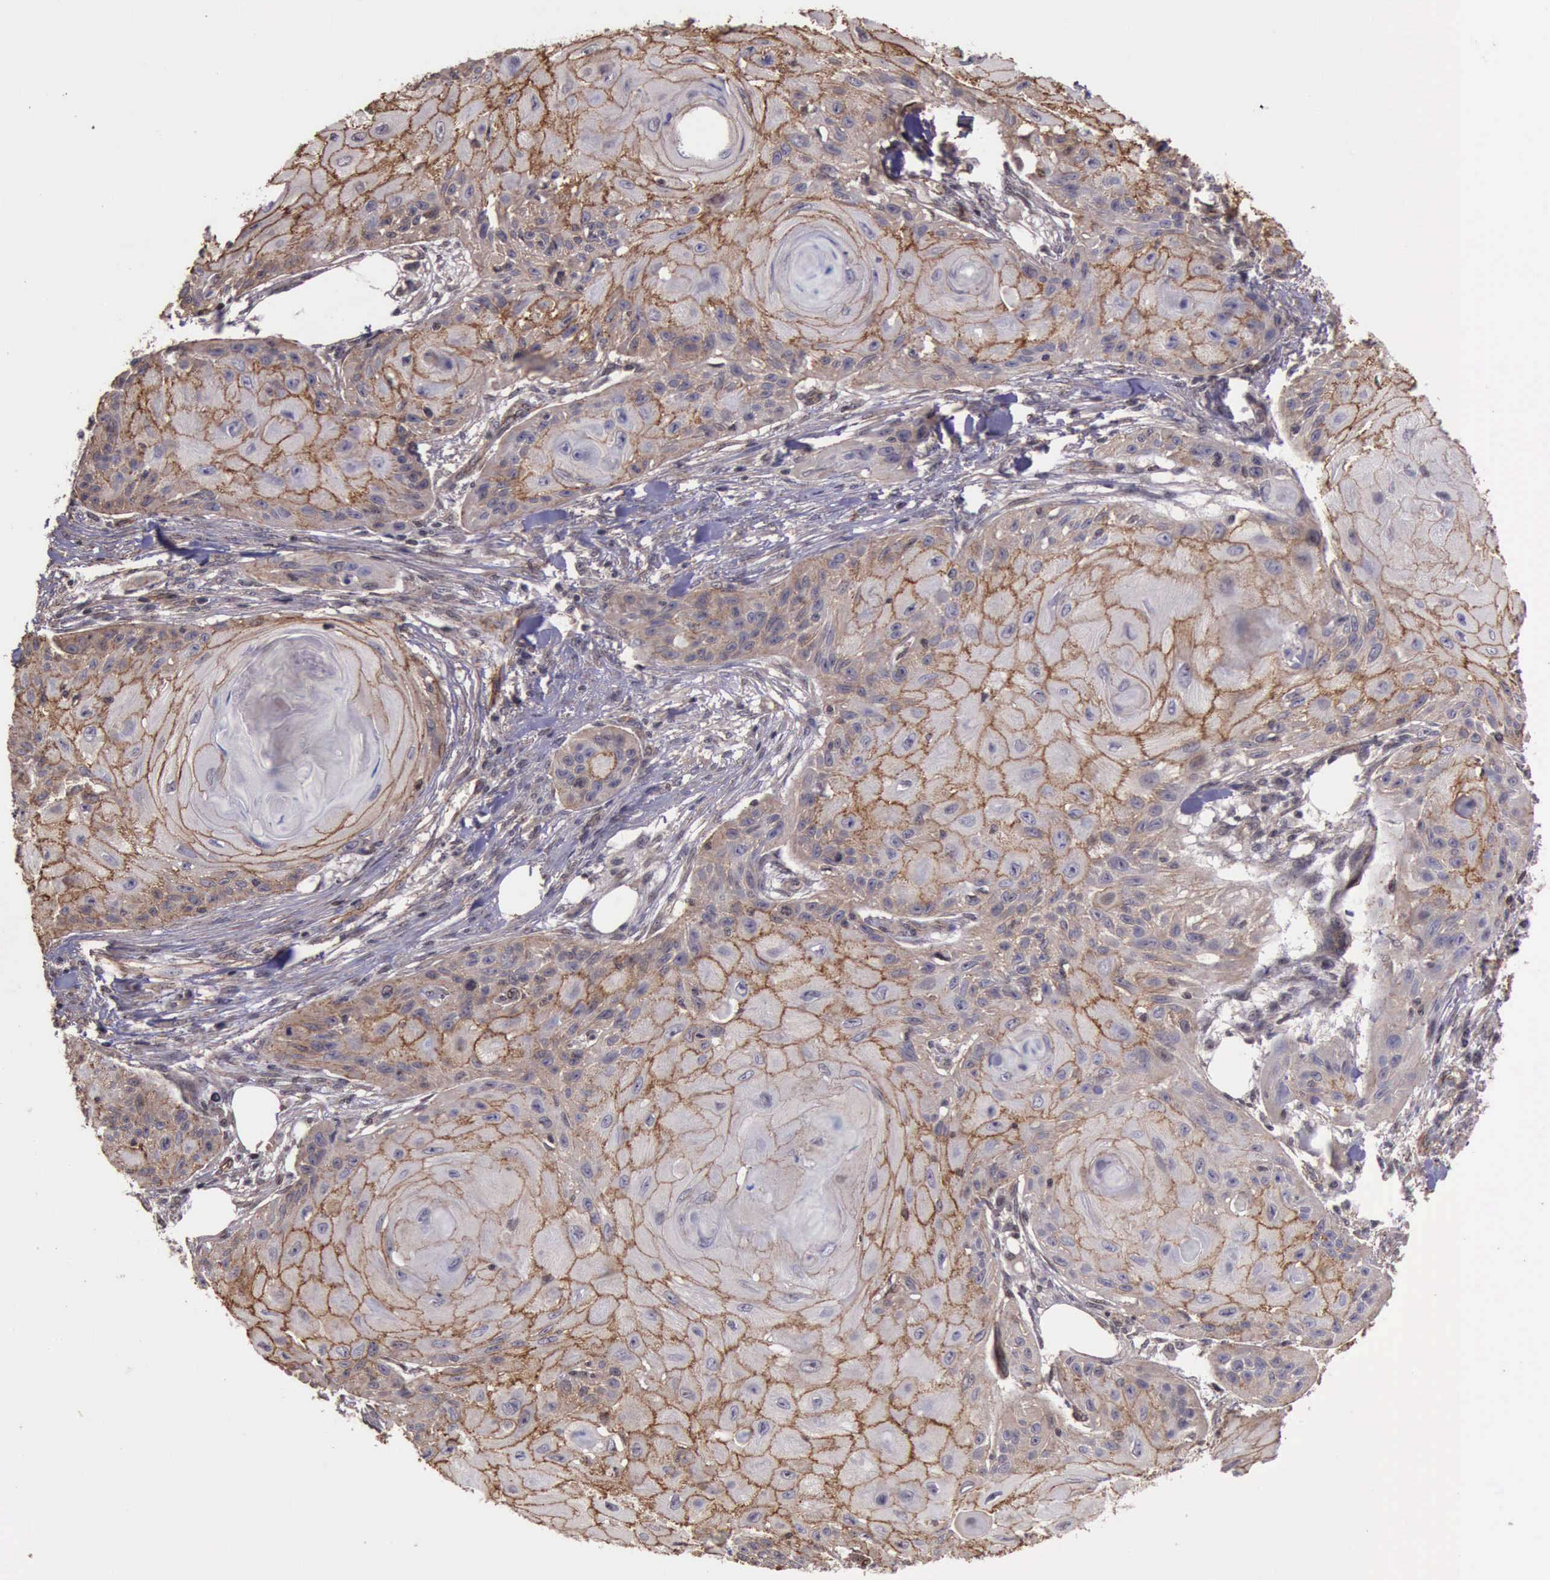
{"staining": {"intensity": "moderate", "quantity": ">75%", "location": "cytoplasmic/membranous"}, "tissue": "skin cancer", "cell_type": "Tumor cells", "image_type": "cancer", "snomed": [{"axis": "morphology", "description": "Squamous cell carcinoma, NOS"}, {"axis": "topography", "description": "Skin"}], "caption": "Moderate cytoplasmic/membranous protein positivity is seen in about >75% of tumor cells in skin cancer (squamous cell carcinoma).", "gene": "CTNNB1", "patient": {"sex": "female", "age": 88}}